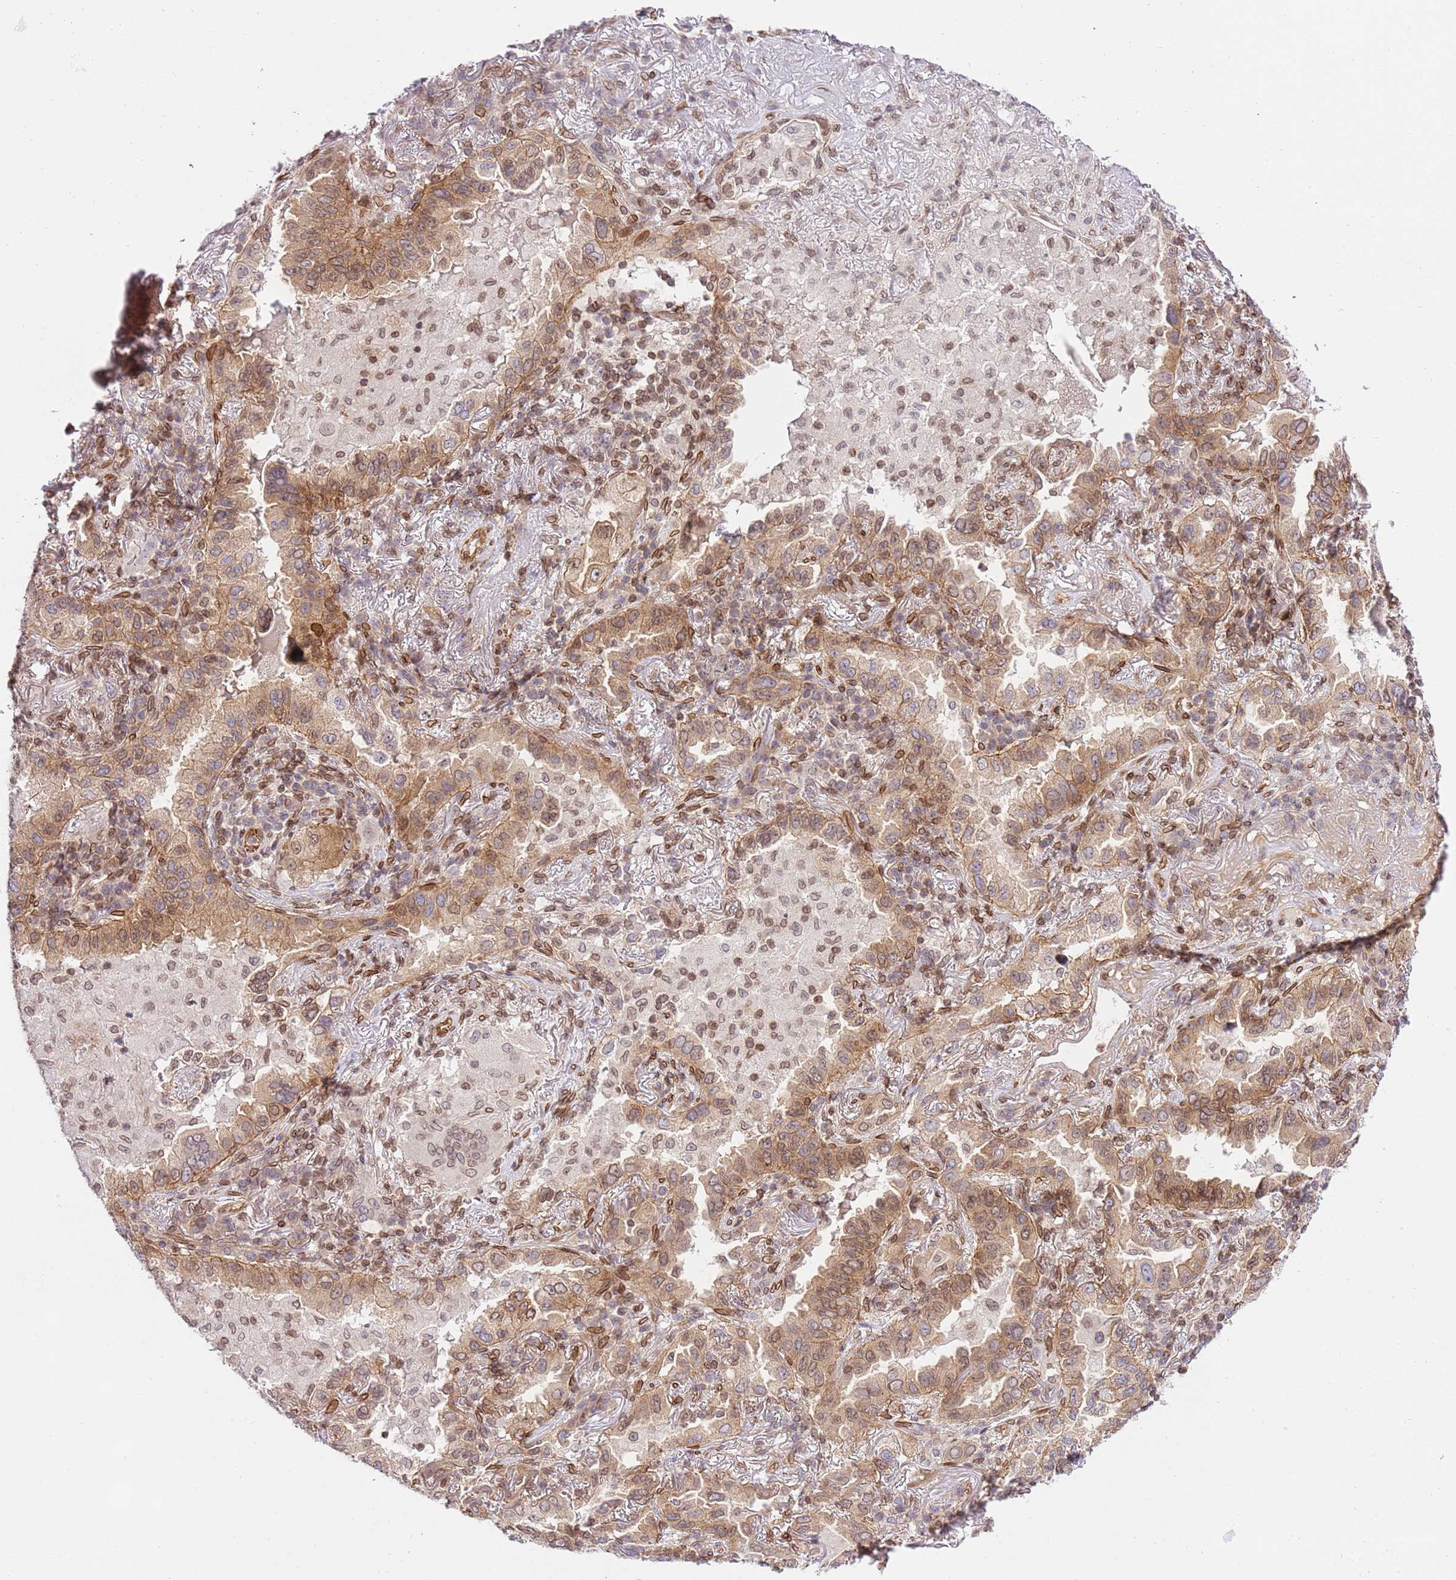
{"staining": {"intensity": "moderate", "quantity": ">75%", "location": "cytoplasmic/membranous,nuclear"}, "tissue": "lung cancer", "cell_type": "Tumor cells", "image_type": "cancer", "snomed": [{"axis": "morphology", "description": "Adenocarcinoma, NOS"}, {"axis": "topography", "description": "Lung"}], "caption": "High-power microscopy captured an immunohistochemistry (IHC) micrograph of lung adenocarcinoma, revealing moderate cytoplasmic/membranous and nuclear expression in about >75% of tumor cells.", "gene": "TRIM37", "patient": {"sex": "female", "age": 69}}